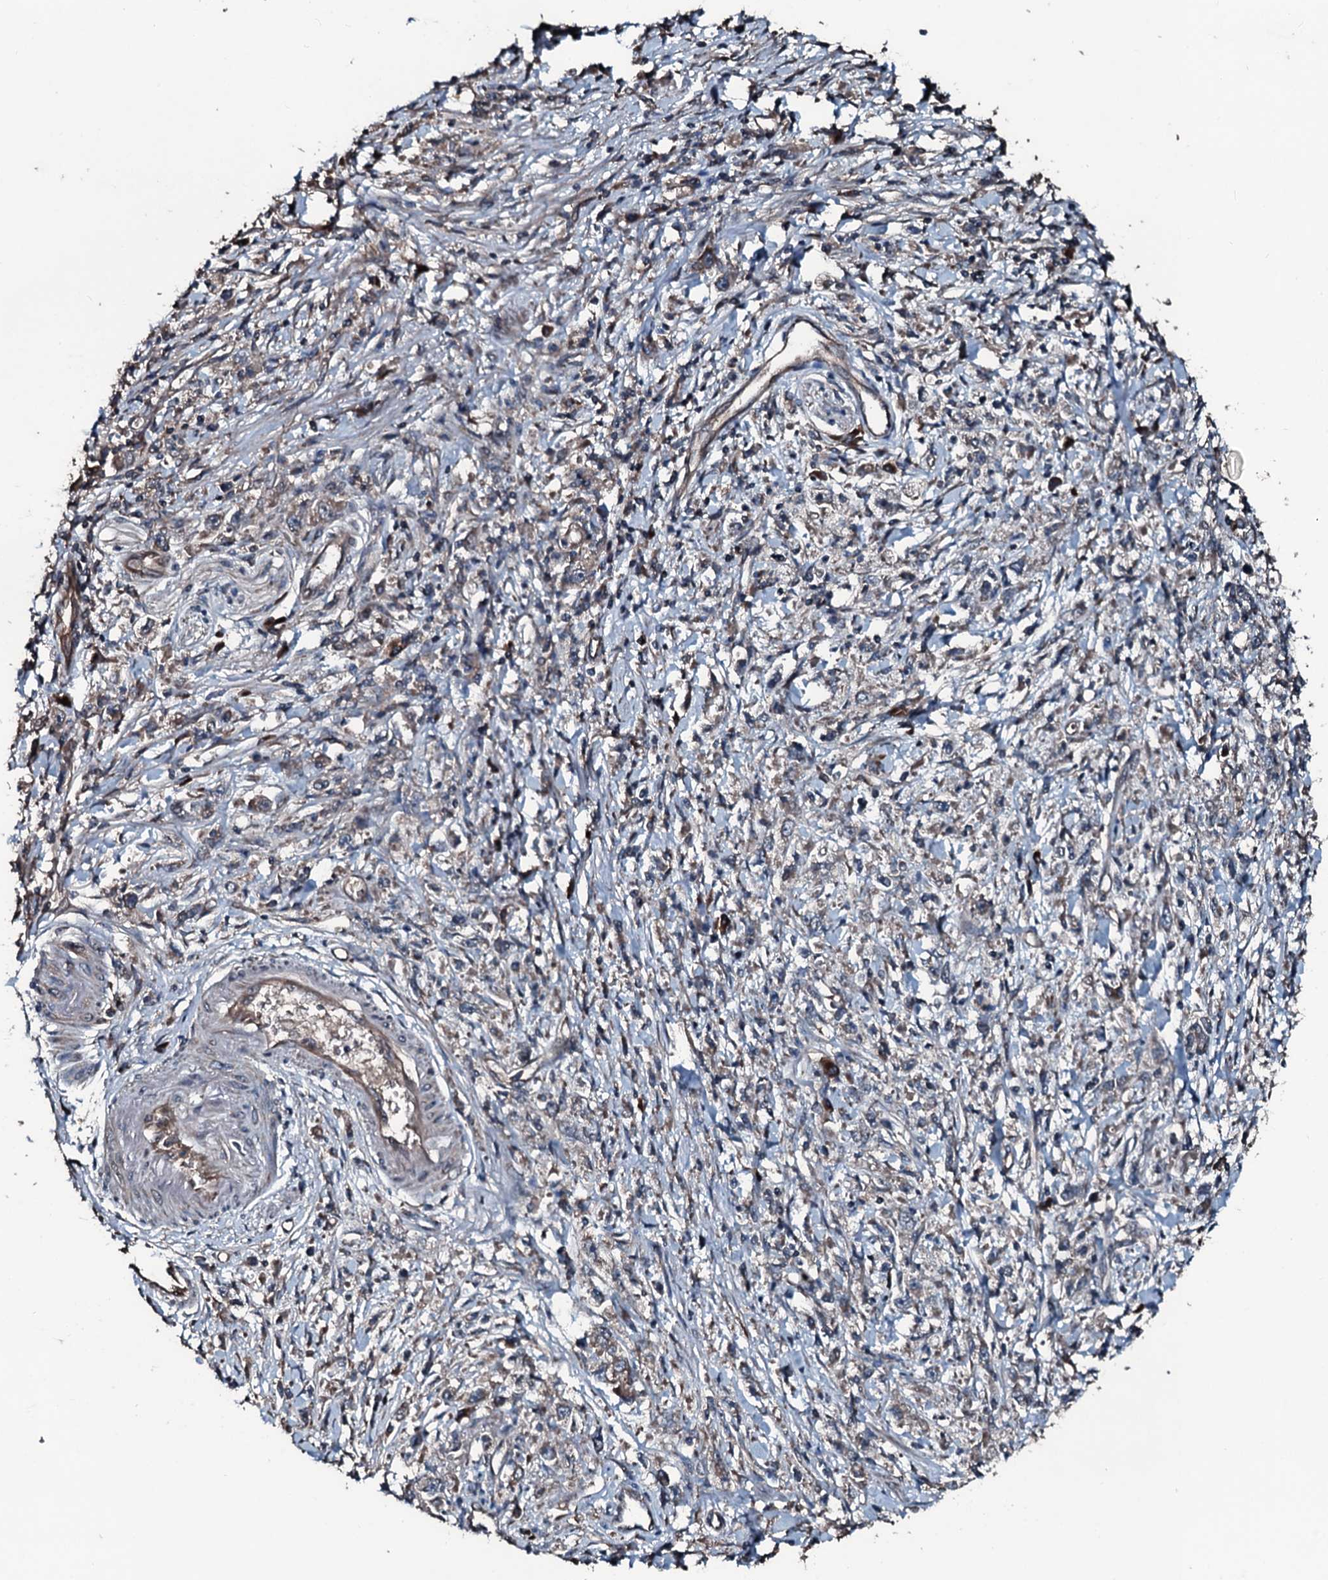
{"staining": {"intensity": "weak", "quantity": "25%-75%", "location": "cytoplasmic/membranous"}, "tissue": "stomach cancer", "cell_type": "Tumor cells", "image_type": "cancer", "snomed": [{"axis": "morphology", "description": "Adenocarcinoma, NOS"}, {"axis": "topography", "description": "Stomach"}], "caption": "Approximately 25%-75% of tumor cells in human stomach cancer (adenocarcinoma) exhibit weak cytoplasmic/membranous protein staining as visualized by brown immunohistochemical staining.", "gene": "AARS1", "patient": {"sex": "female", "age": 59}}